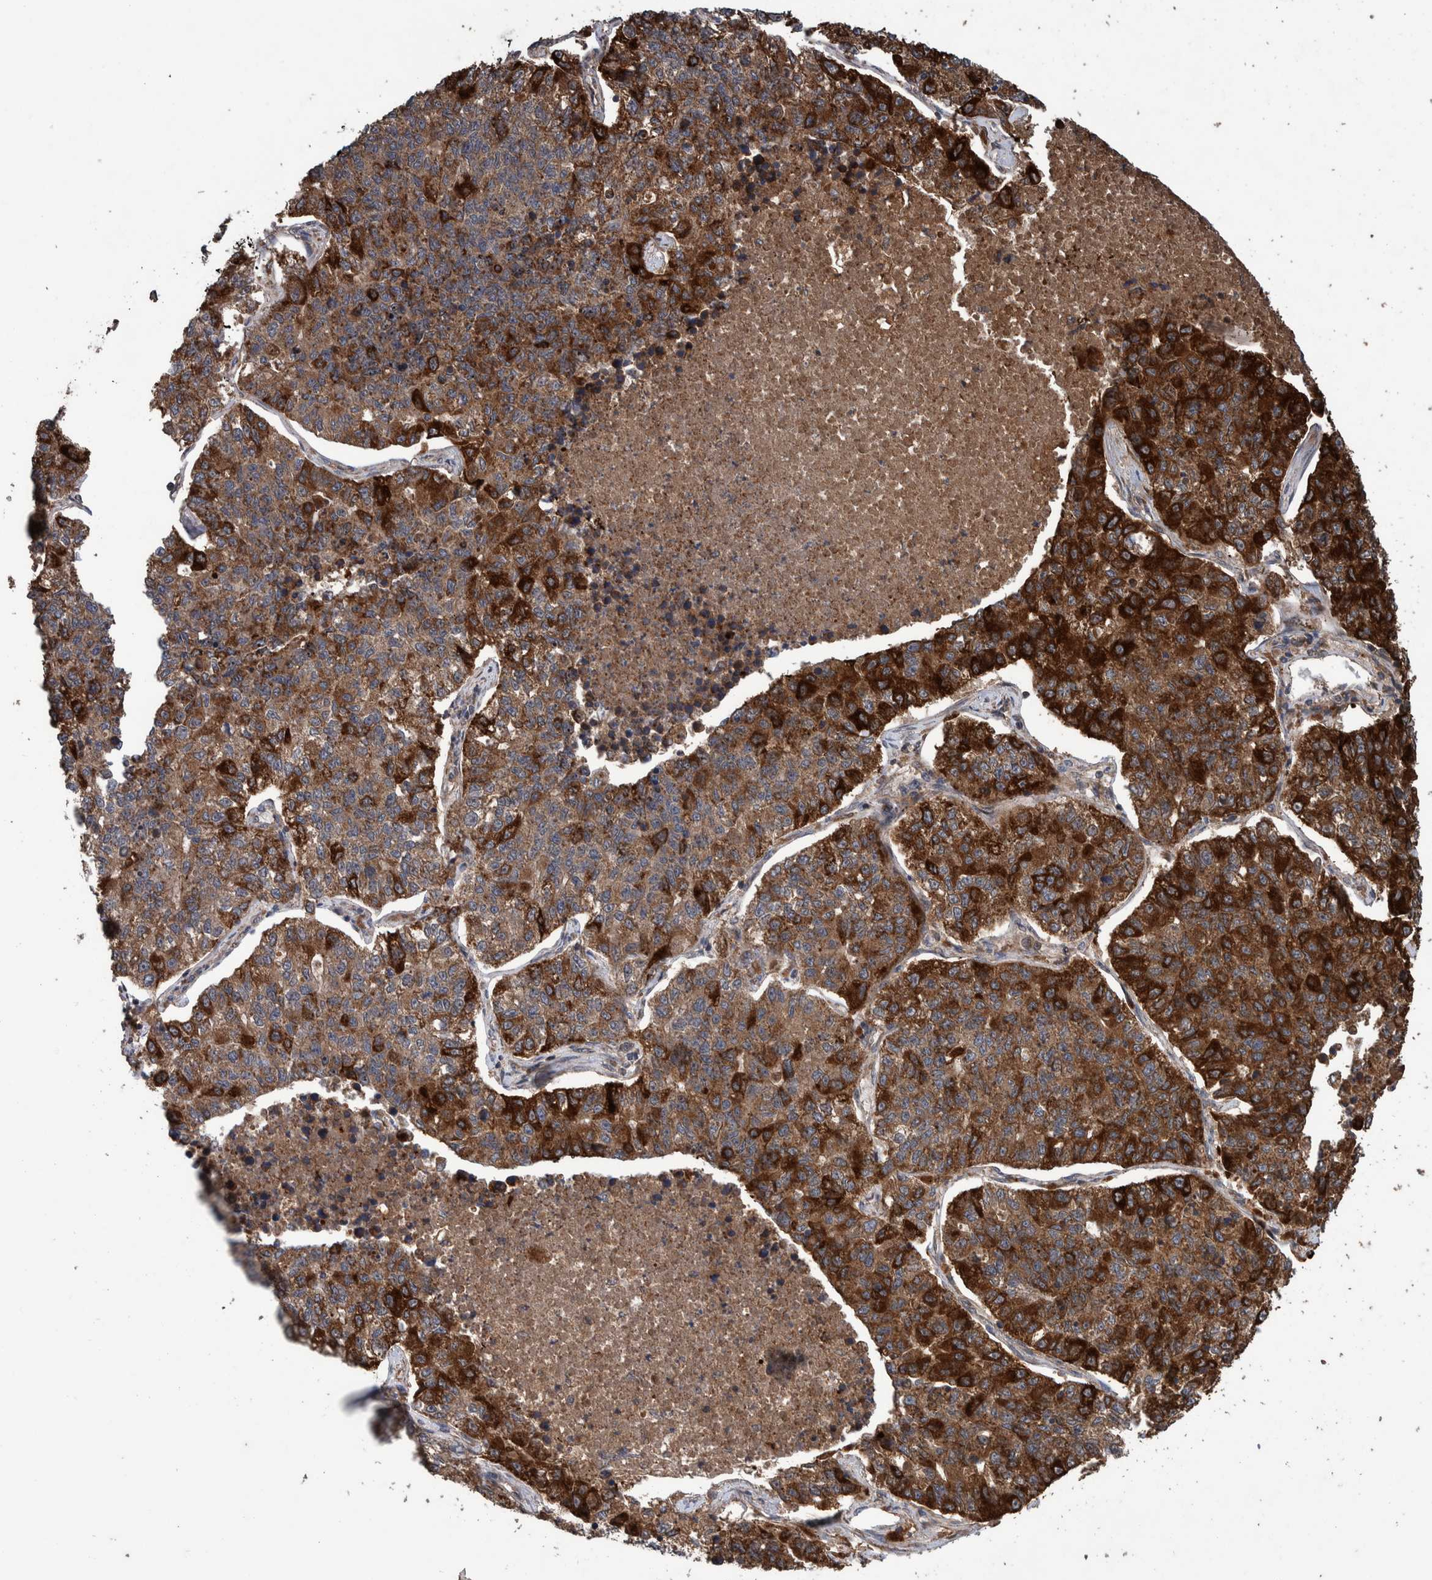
{"staining": {"intensity": "strong", "quantity": ">75%", "location": "cytoplasmic/membranous"}, "tissue": "lung cancer", "cell_type": "Tumor cells", "image_type": "cancer", "snomed": [{"axis": "morphology", "description": "Adenocarcinoma, NOS"}, {"axis": "topography", "description": "Lung"}], "caption": "Lung cancer tissue demonstrates strong cytoplasmic/membranous staining in approximately >75% of tumor cells", "gene": "TRIM16", "patient": {"sex": "male", "age": 49}}